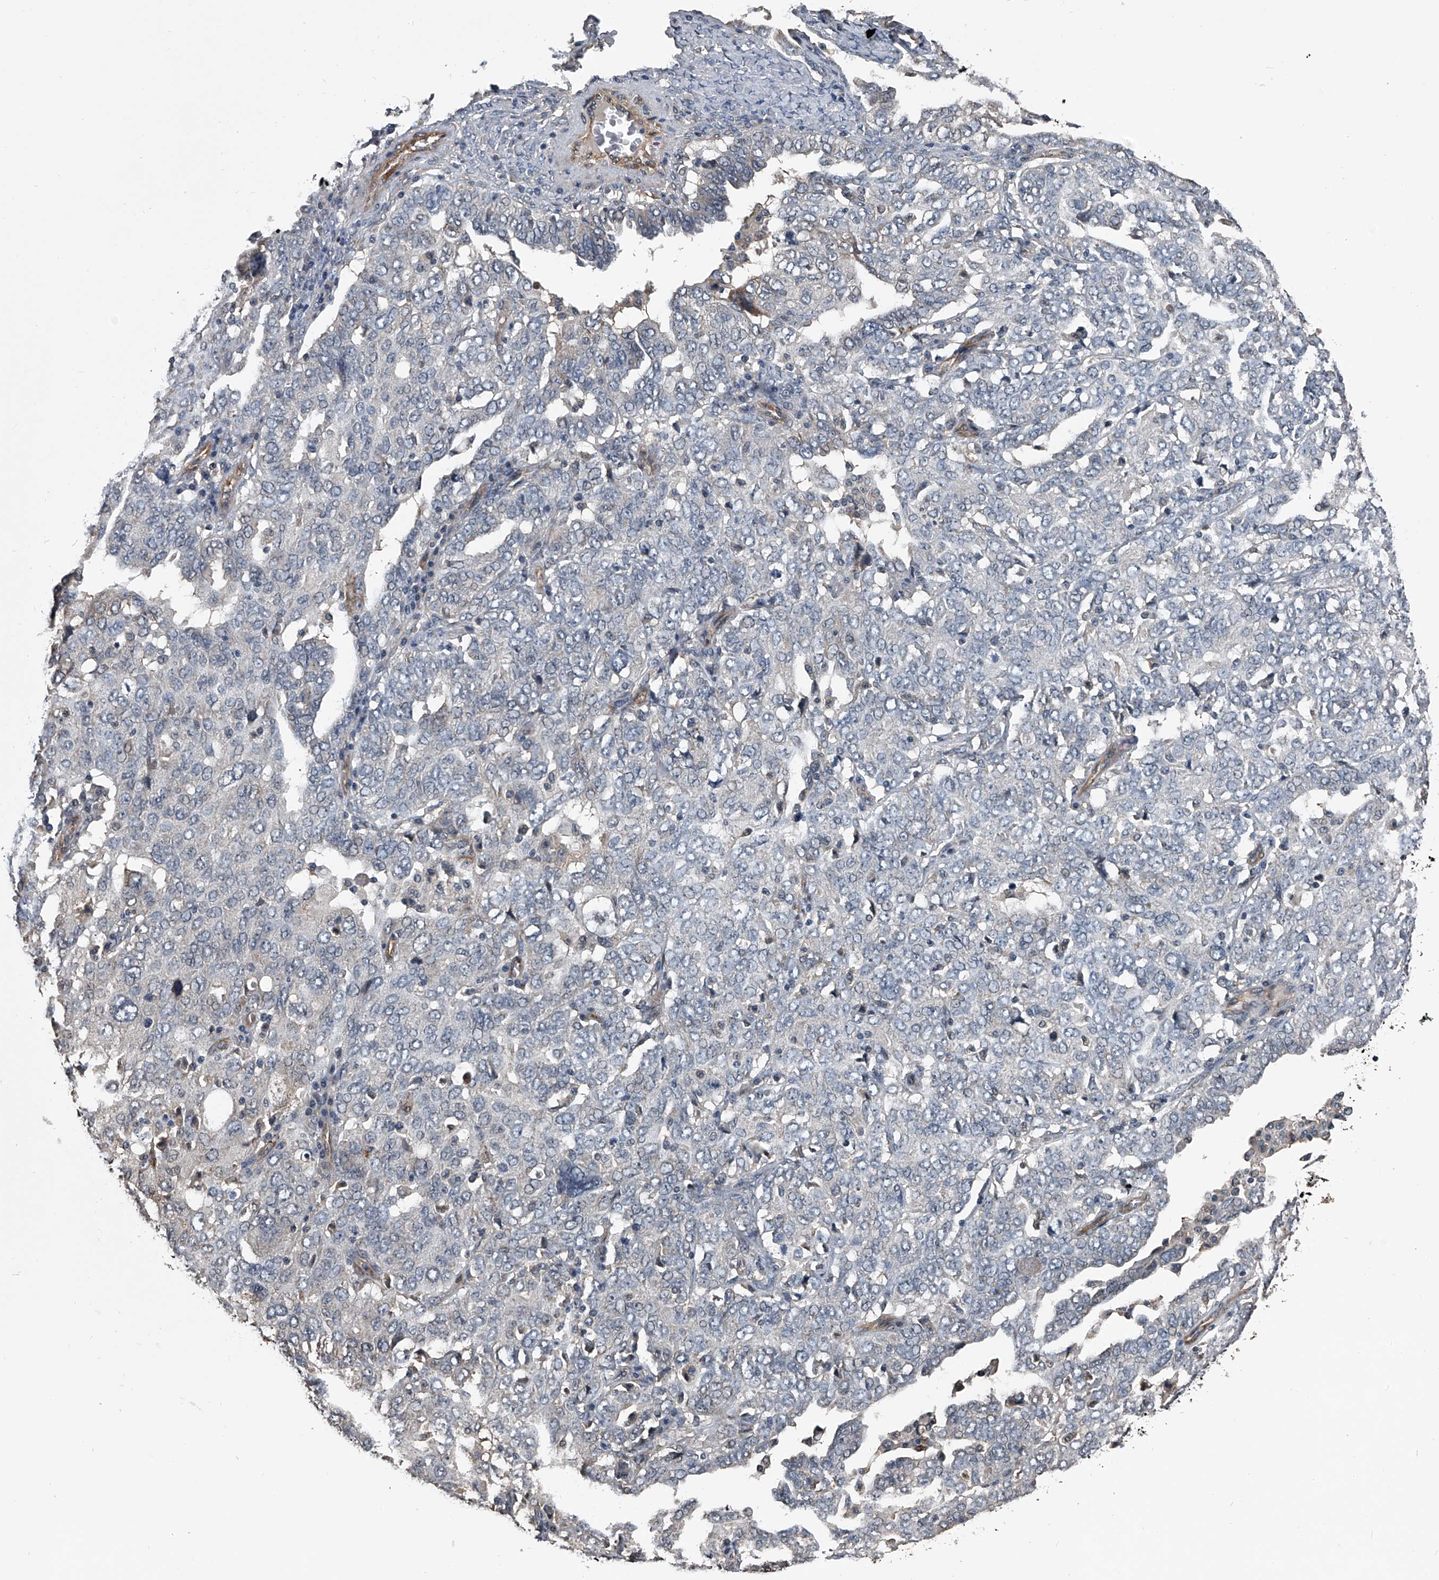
{"staining": {"intensity": "negative", "quantity": "none", "location": "none"}, "tissue": "ovarian cancer", "cell_type": "Tumor cells", "image_type": "cancer", "snomed": [{"axis": "morphology", "description": "Carcinoma, endometroid"}, {"axis": "topography", "description": "Ovary"}], "caption": "The histopathology image shows no significant positivity in tumor cells of endometroid carcinoma (ovarian).", "gene": "LDLRAD2", "patient": {"sex": "female", "age": 62}}